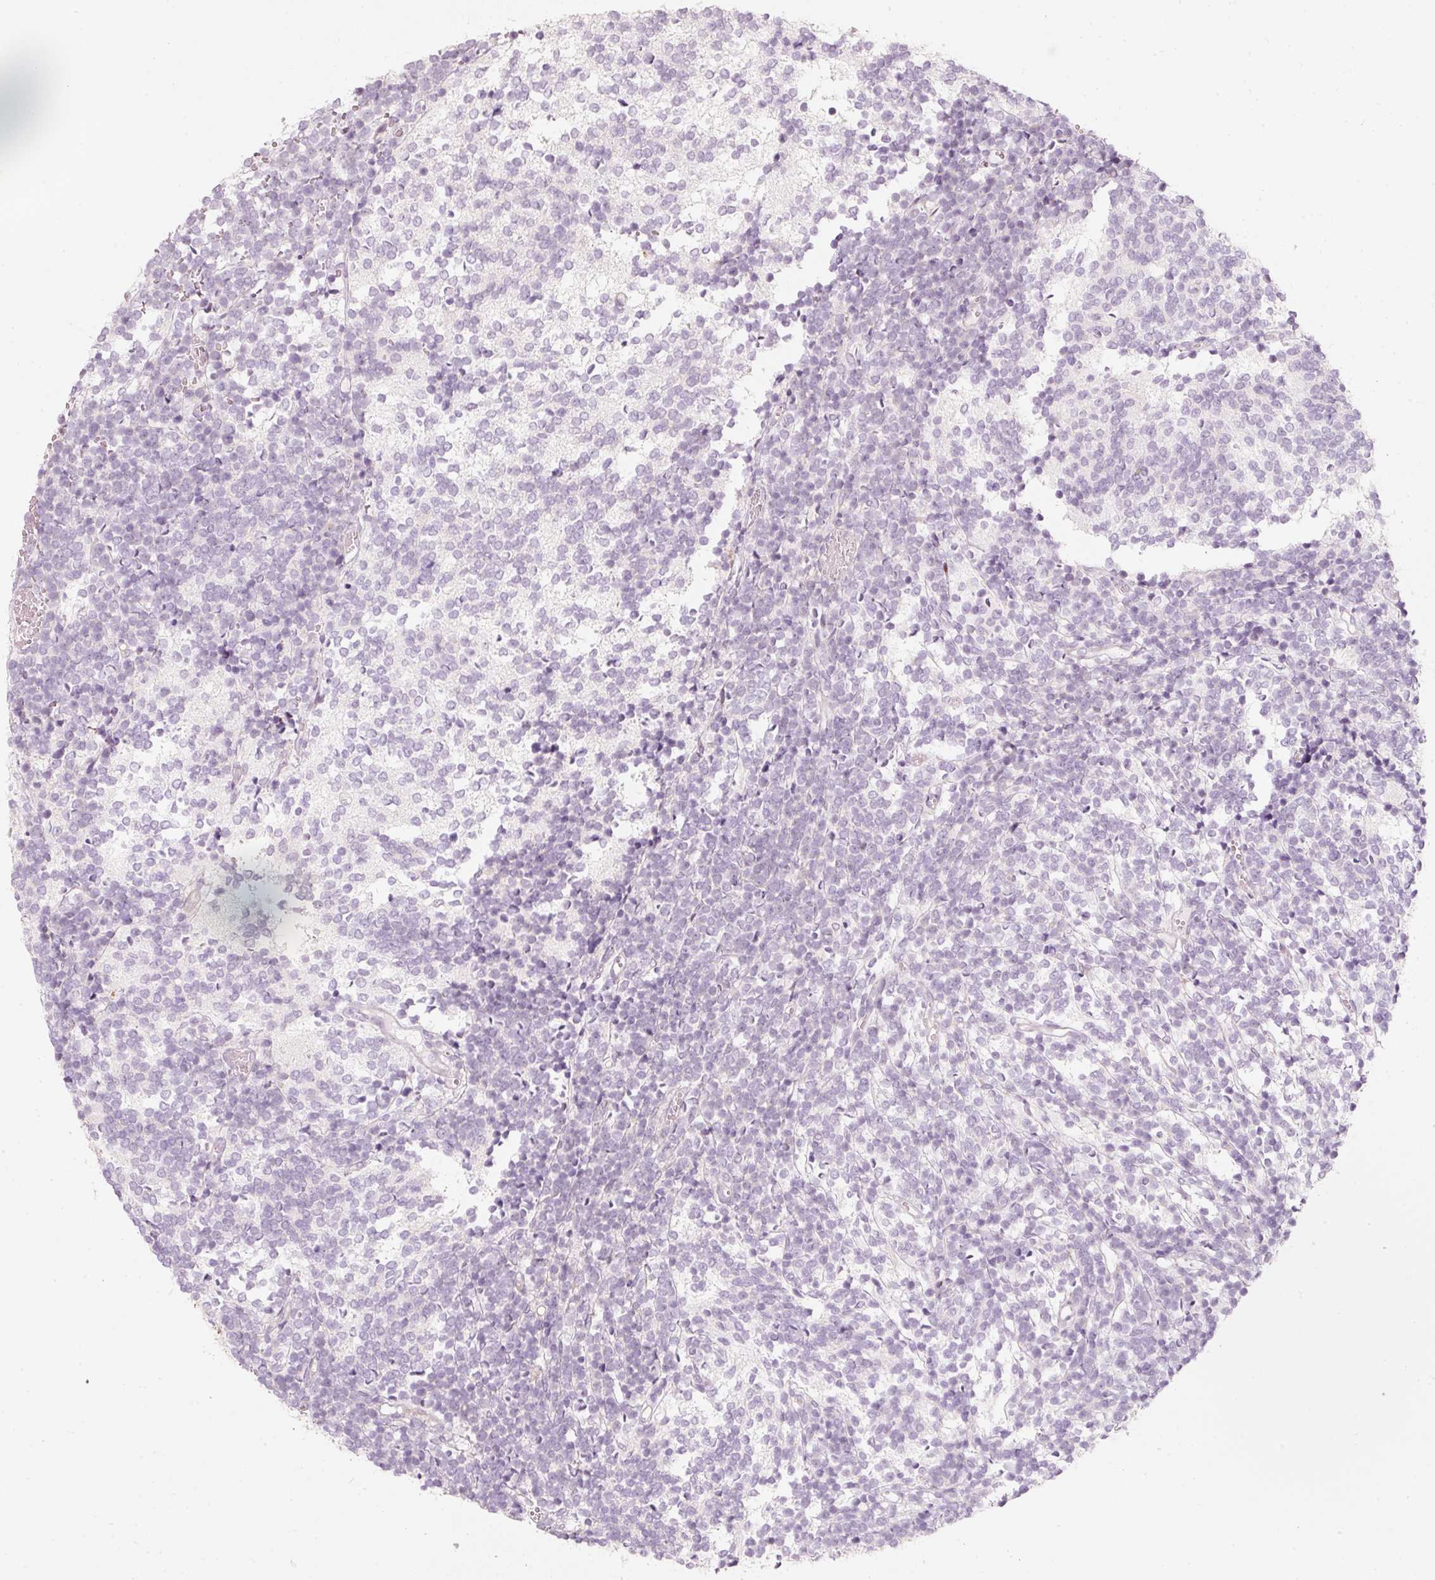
{"staining": {"intensity": "negative", "quantity": "none", "location": "none"}, "tissue": "glioma", "cell_type": "Tumor cells", "image_type": "cancer", "snomed": [{"axis": "morphology", "description": "Glioma, malignant, Low grade"}, {"axis": "topography", "description": "Brain"}], "caption": "There is no significant staining in tumor cells of malignant glioma (low-grade).", "gene": "SLC20A1", "patient": {"sex": "female", "age": 1}}